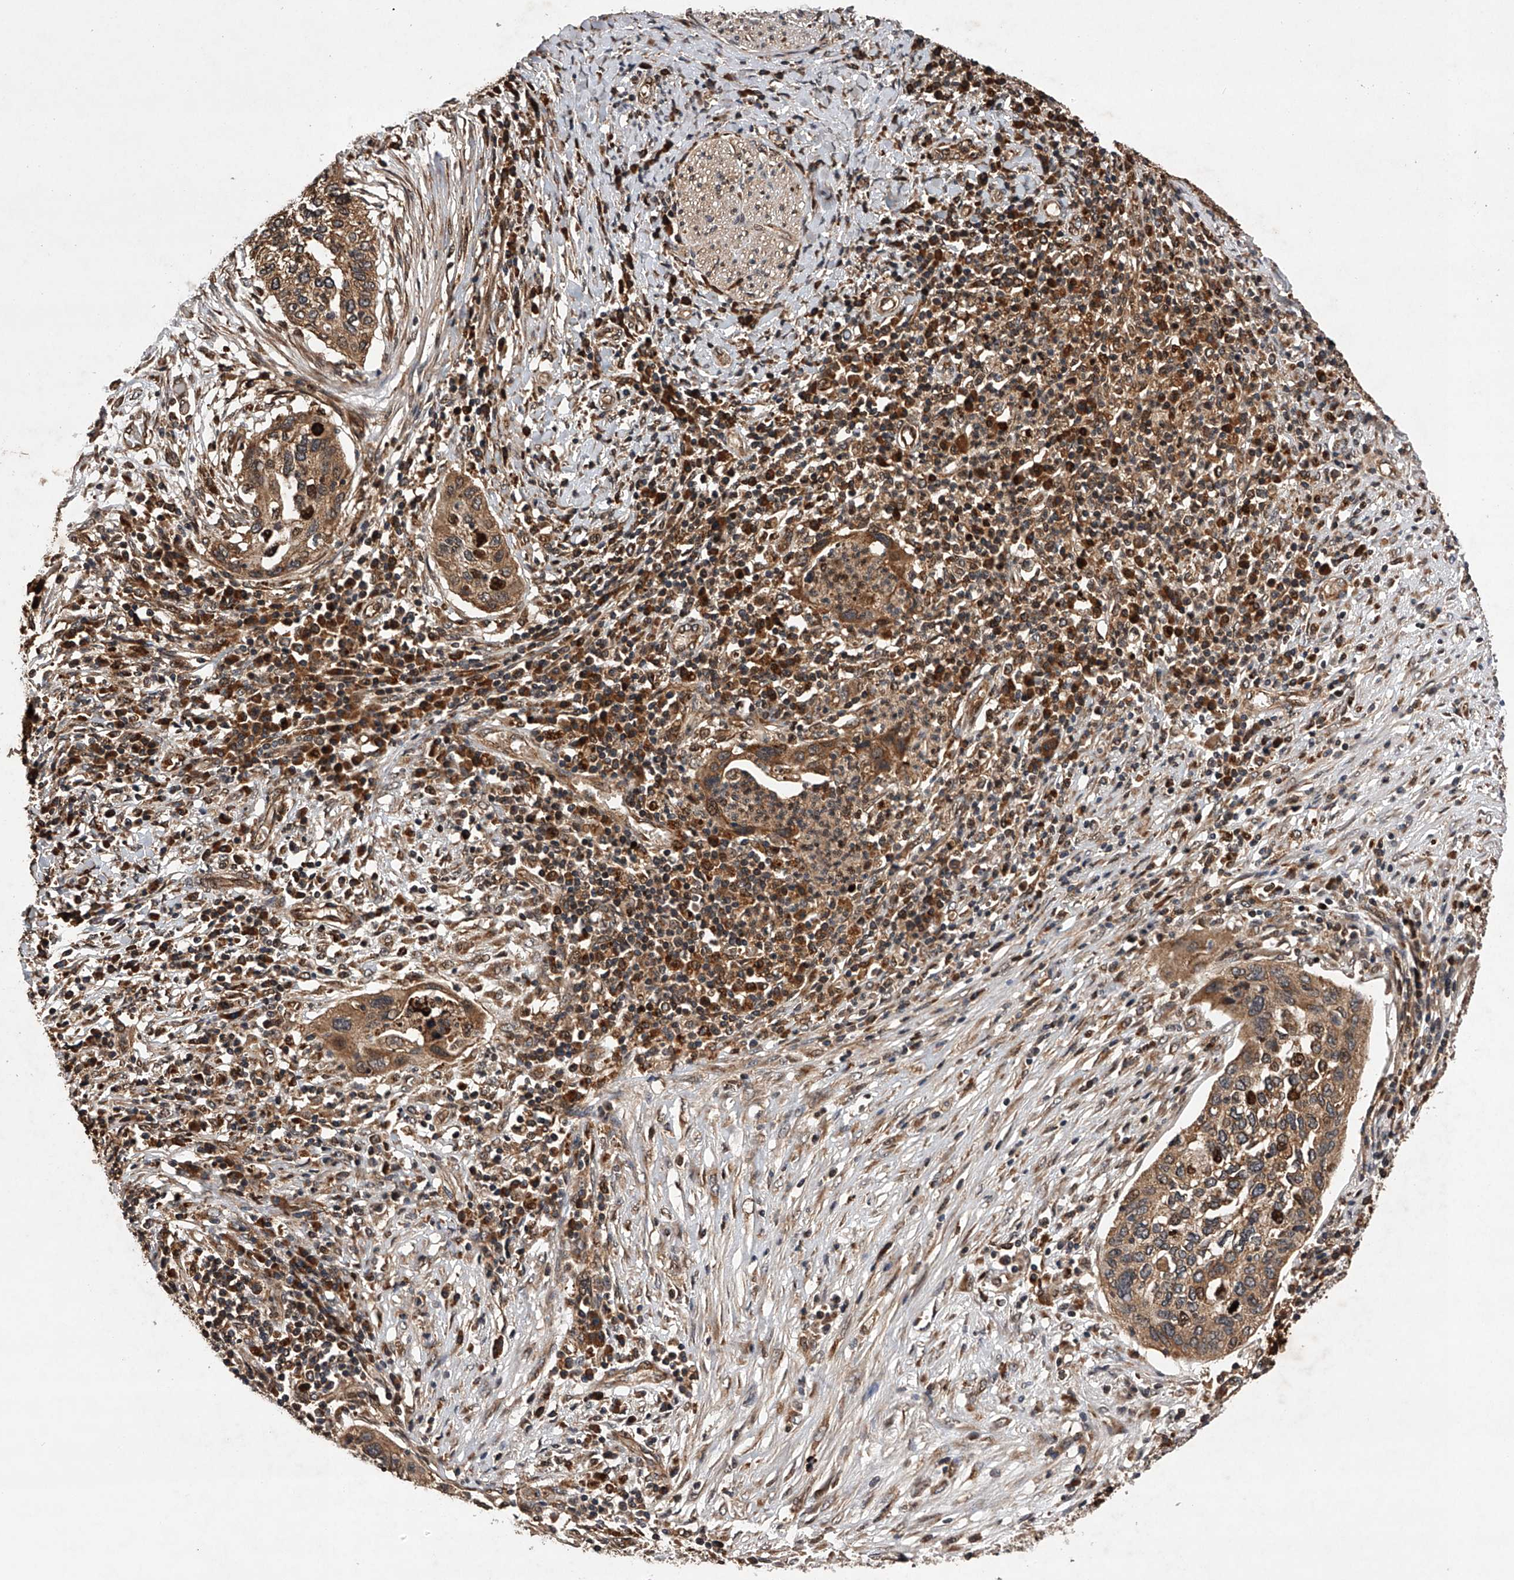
{"staining": {"intensity": "moderate", "quantity": ">75%", "location": "cytoplasmic/membranous"}, "tissue": "cervical cancer", "cell_type": "Tumor cells", "image_type": "cancer", "snomed": [{"axis": "morphology", "description": "Squamous cell carcinoma, NOS"}, {"axis": "topography", "description": "Cervix"}], "caption": "Protein staining of cervical cancer (squamous cell carcinoma) tissue reveals moderate cytoplasmic/membranous expression in about >75% of tumor cells.", "gene": "MAP3K11", "patient": {"sex": "female", "age": 38}}